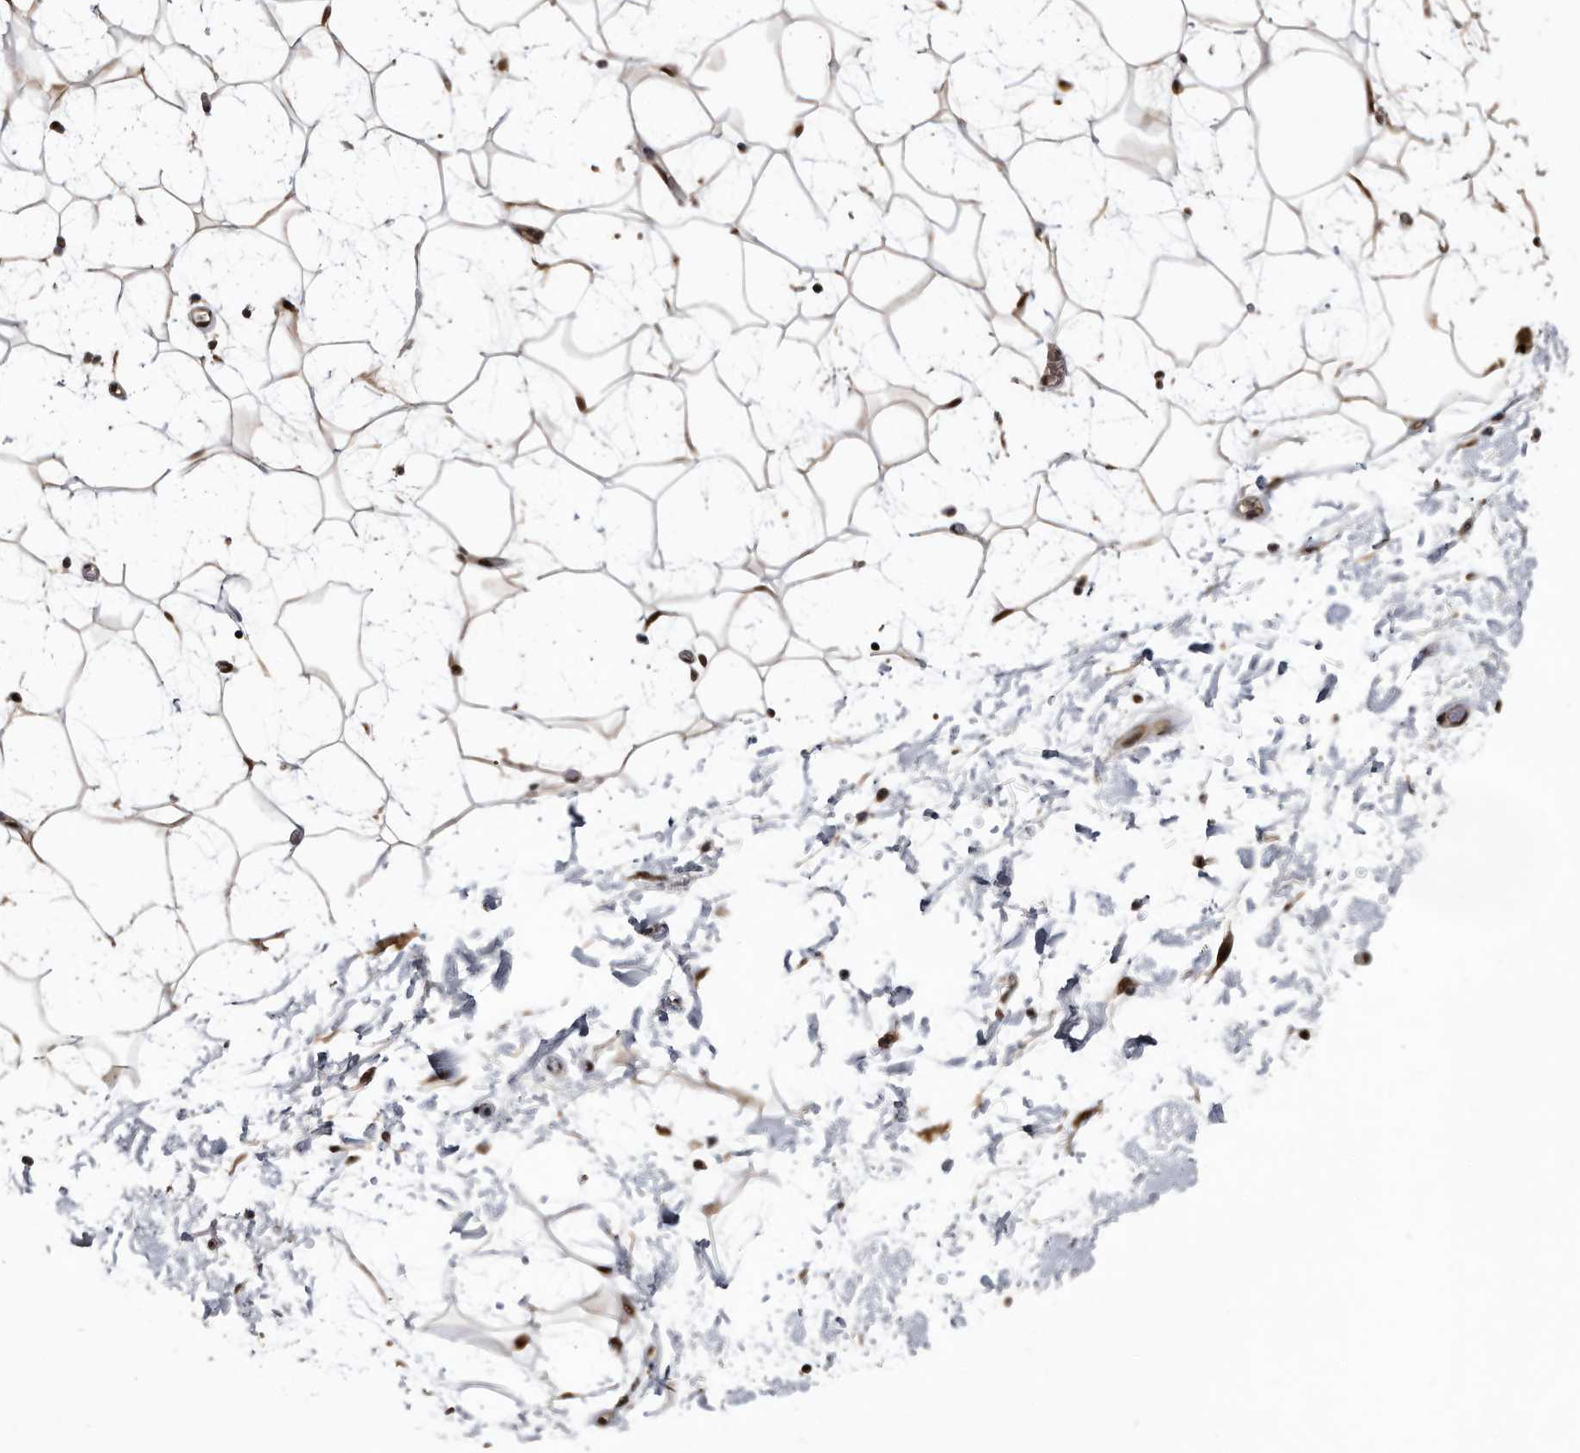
{"staining": {"intensity": "strong", "quantity": ">75%", "location": "cytoplasmic/membranous,nuclear"}, "tissue": "adipose tissue", "cell_type": "Adipocytes", "image_type": "normal", "snomed": [{"axis": "morphology", "description": "Normal tissue, NOS"}, {"axis": "topography", "description": "Soft tissue"}], "caption": "Immunohistochemistry (IHC) (DAB) staining of benign human adipose tissue demonstrates strong cytoplasmic/membranous,nuclear protein expression in about >75% of adipocytes.", "gene": "RAD23B", "patient": {"sex": "male", "age": 72}}